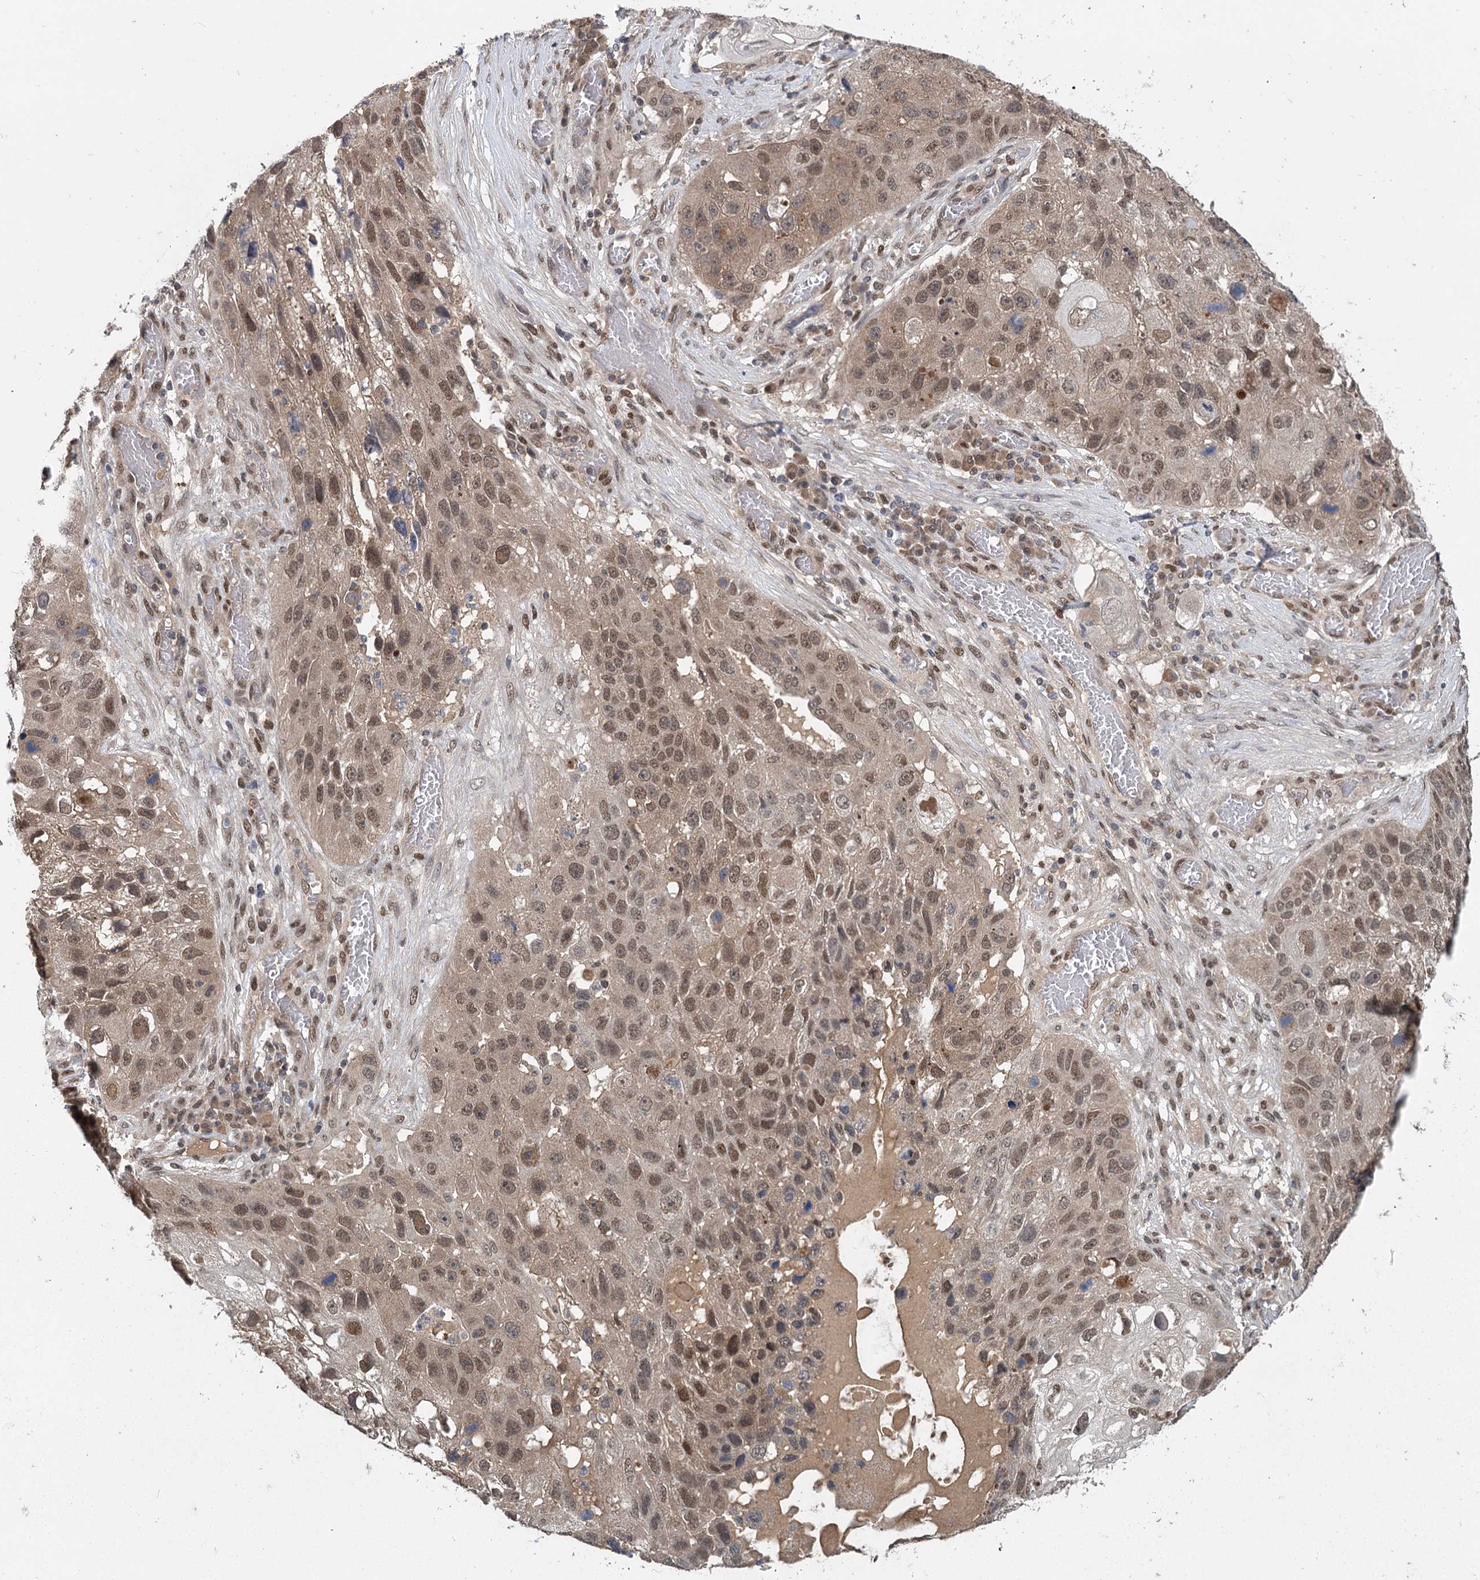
{"staining": {"intensity": "moderate", "quantity": ">75%", "location": "nuclear"}, "tissue": "lung cancer", "cell_type": "Tumor cells", "image_type": "cancer", "snomed": [{"axis": "morphology", "description": "Squamous cell carcinoma, NOS"}, {"axis": "topography", "description": "Lung"}], "caption": "Squamous cell carcinoma (lung) stained with a brown dye exhibits moderate nuclear positive positivity in about >75% of tumor cells.", "gene": "MYG1", "patient": {"sex": "male", "age": 61}}